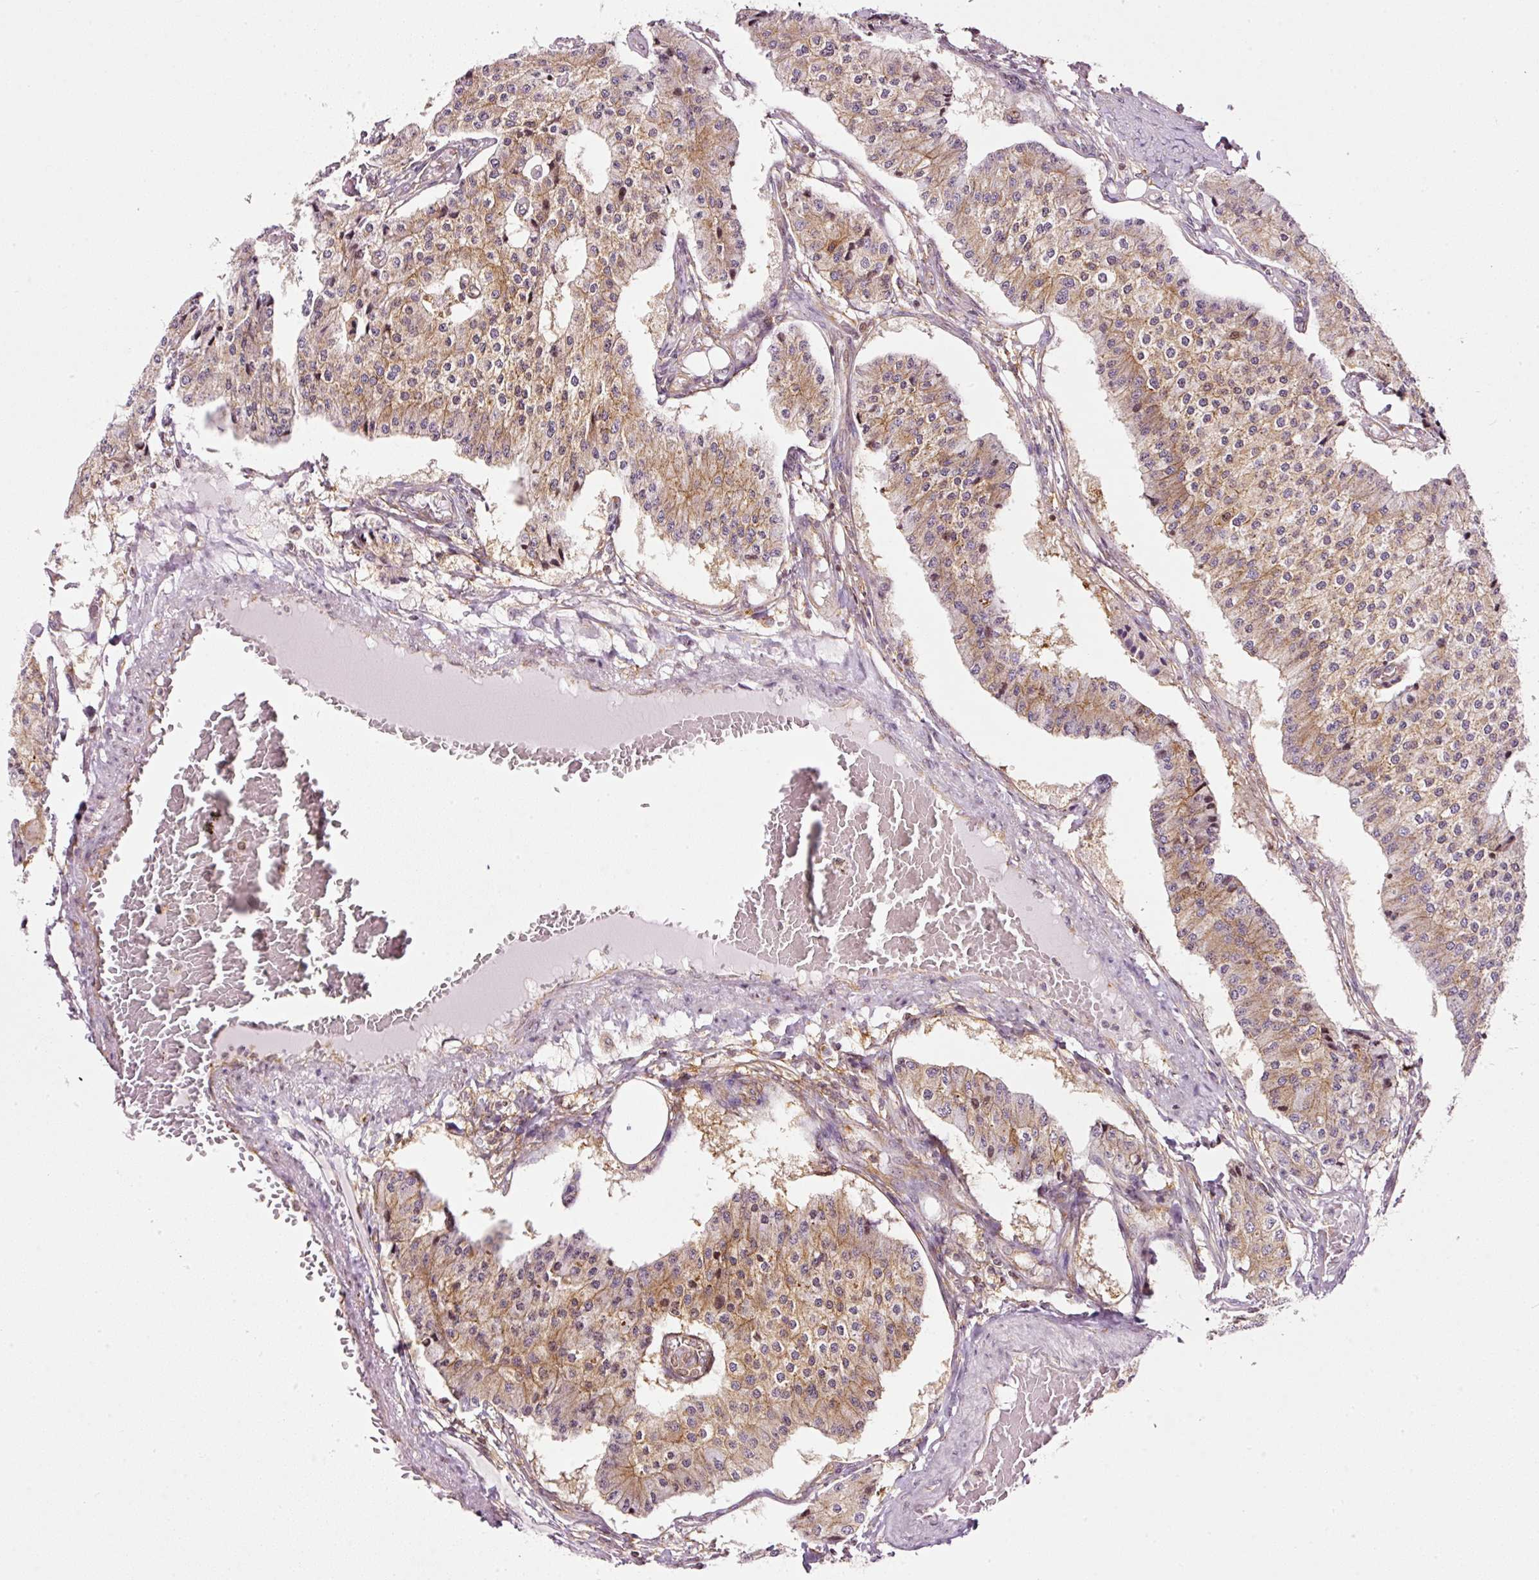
{"staining": {"intensity": "moderate", "quantity": ">75%", "location": "cytoplasmic/membranous"}, "tissue": "carcinoid", "cell_type": "Tumor cells", "image_type": "cancer", "snomed": [{"axis": "morphology", "description": "Carcinoid, malignant, NOS"}, {"axis": "topography", "description": "Colon"}], "caption": "This image reveals carcinoid stained with IHC to label a protein in brown. The cytoplasmic/membranous of tumor cells show moderate positivity for the protein. Nuclei are counter-stained blue.", "gene": "SCNM1", "patient": {"sex": "female", "age": 52}}